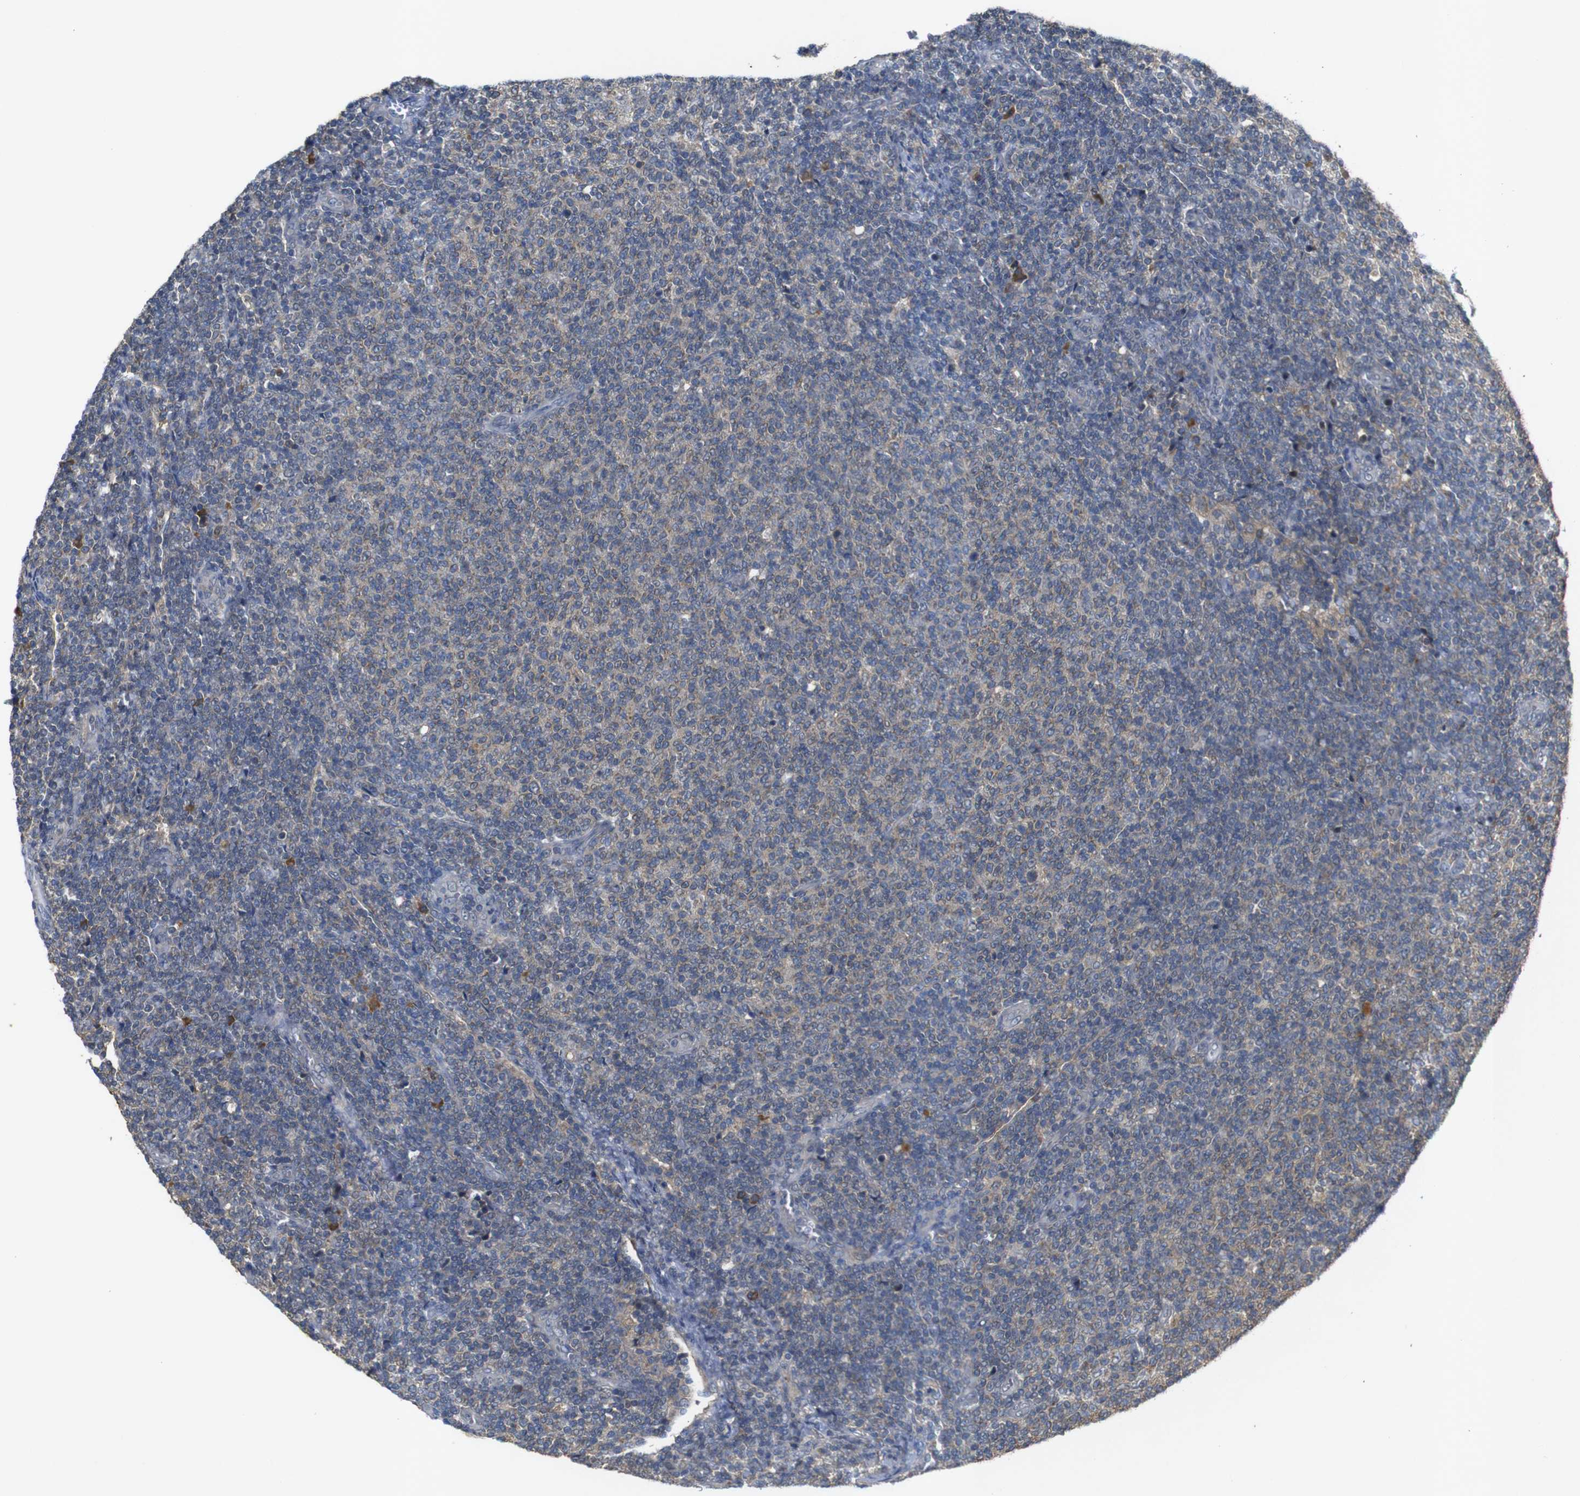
{"staining": {"intensity": "weak", "quantity": "25%-75%", "location": "cytoplasmic/membranous"}, "tissue": "lymphoma", "cell_type": "Tumor cells", "image_type": "cancer", "snomed": [{"axis": "morphology", "description": "Malignant lymphoma, non-Hodgkin's type, Low grade"}, {"axis": "topography", "description": "Lymph node"}], "caption": "Low-grade malignant lymphoma, non-Hodgkin's type stained with immunohistochemistry (IHC) displays weak cytoplasmic/membranous expression in about 25%-75% of tumor cells.", "gene": "MAGI2", "patient": {"sex": "male", "age": 66}}